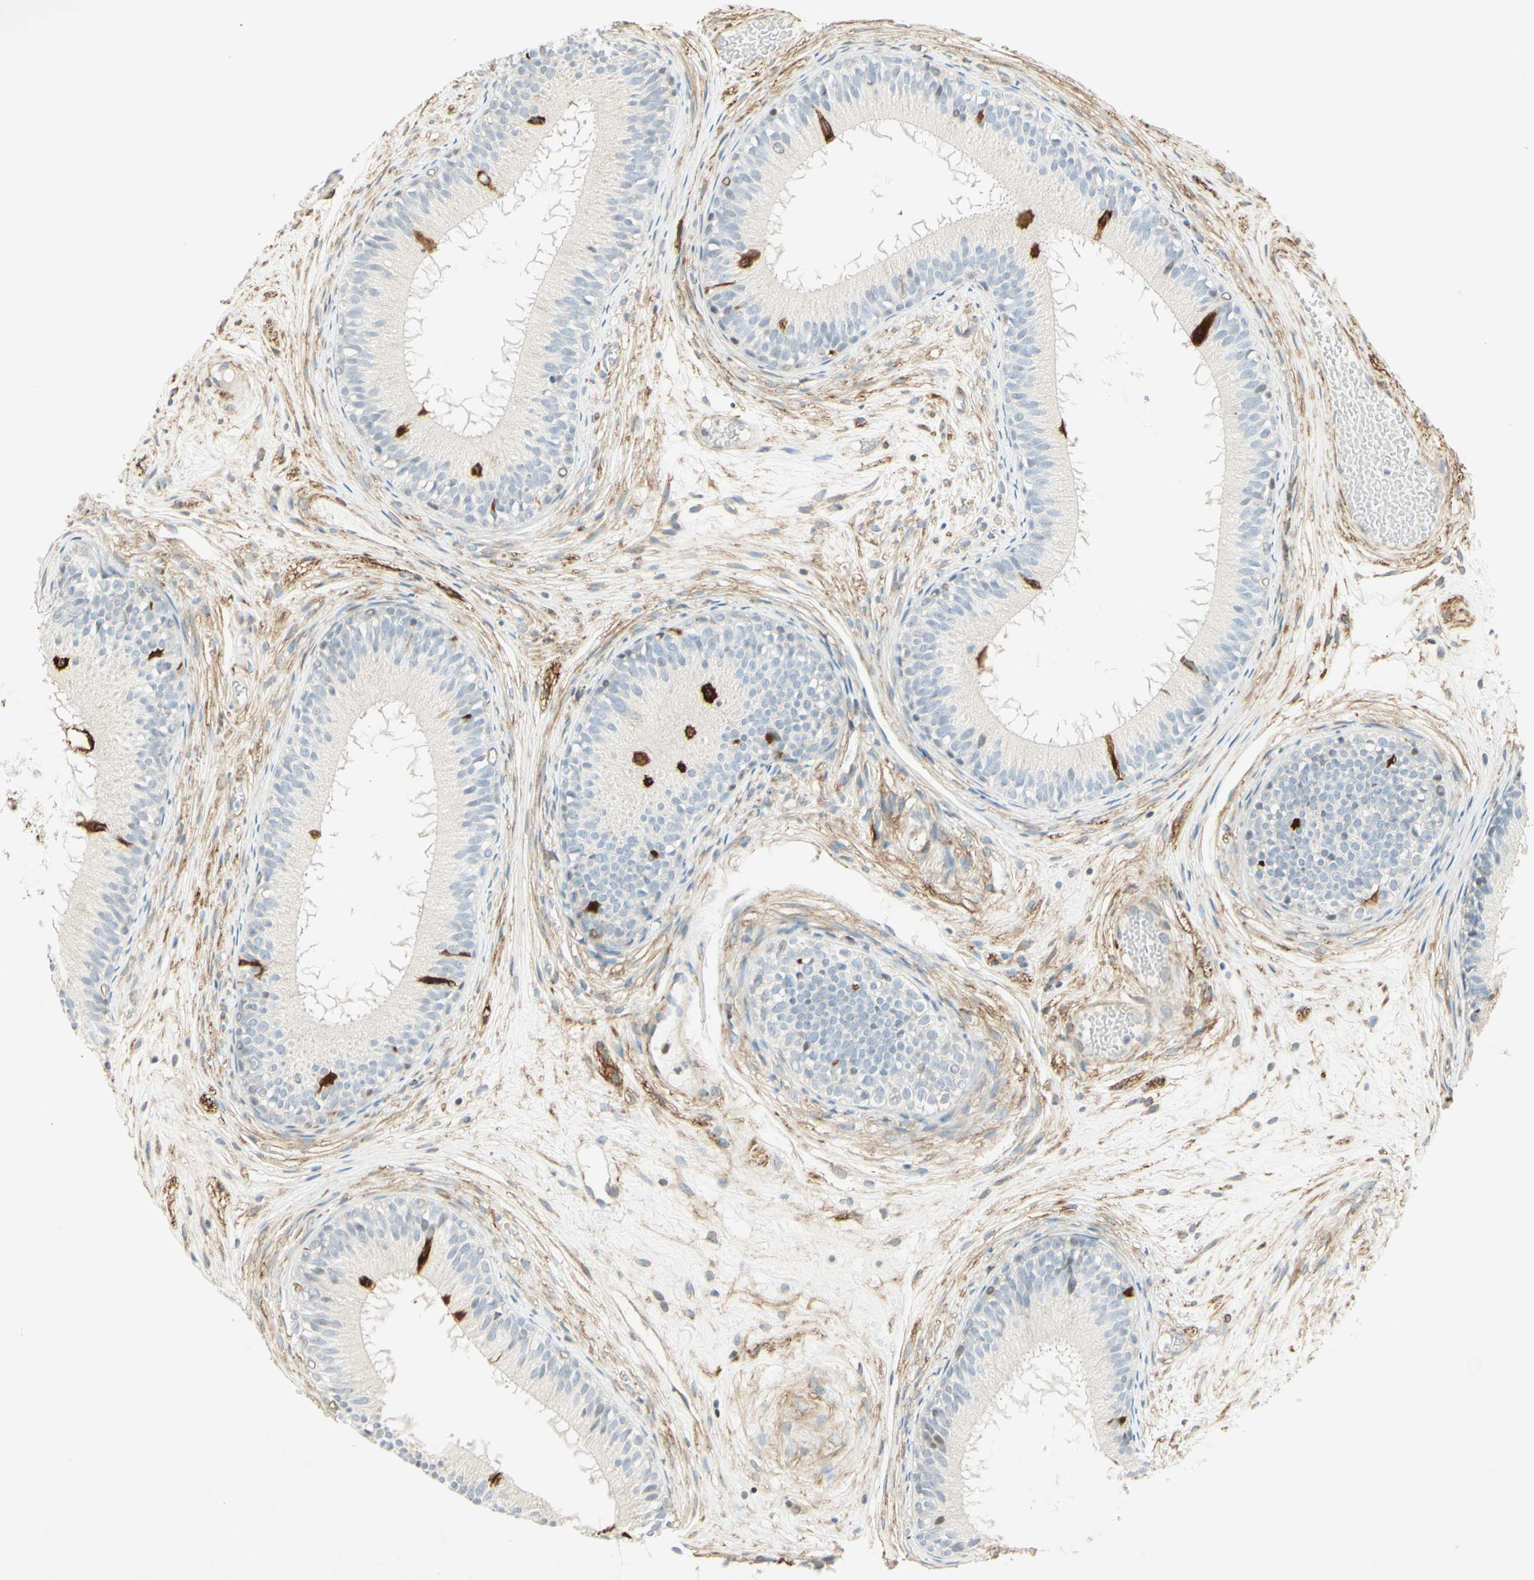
{"staining": {"intensity": "weak", "quantity": "<25%", "location": "cytoplasmic/membranous"}, "tissue": "epididymis", "cell_type": "Glandular cells", "image_type": "normal", "snomed": [{"axis": "morphology", "description": "Normal tissue, NOS"}, {"axis": "morphology", "description": "Atrophy, NOS"}, {"axis": "topography", "description": "Testis"}, {"axis": "topography", "description": "Epididymis"}], "caption": "Histopathology image shows no significant protein positivity in glandular cells of unremarkable epididymis. (DAB immunohistochemistry, high magnification).", "gene": "MAP1B", "patient": {"sex": "male", "age": 18}}